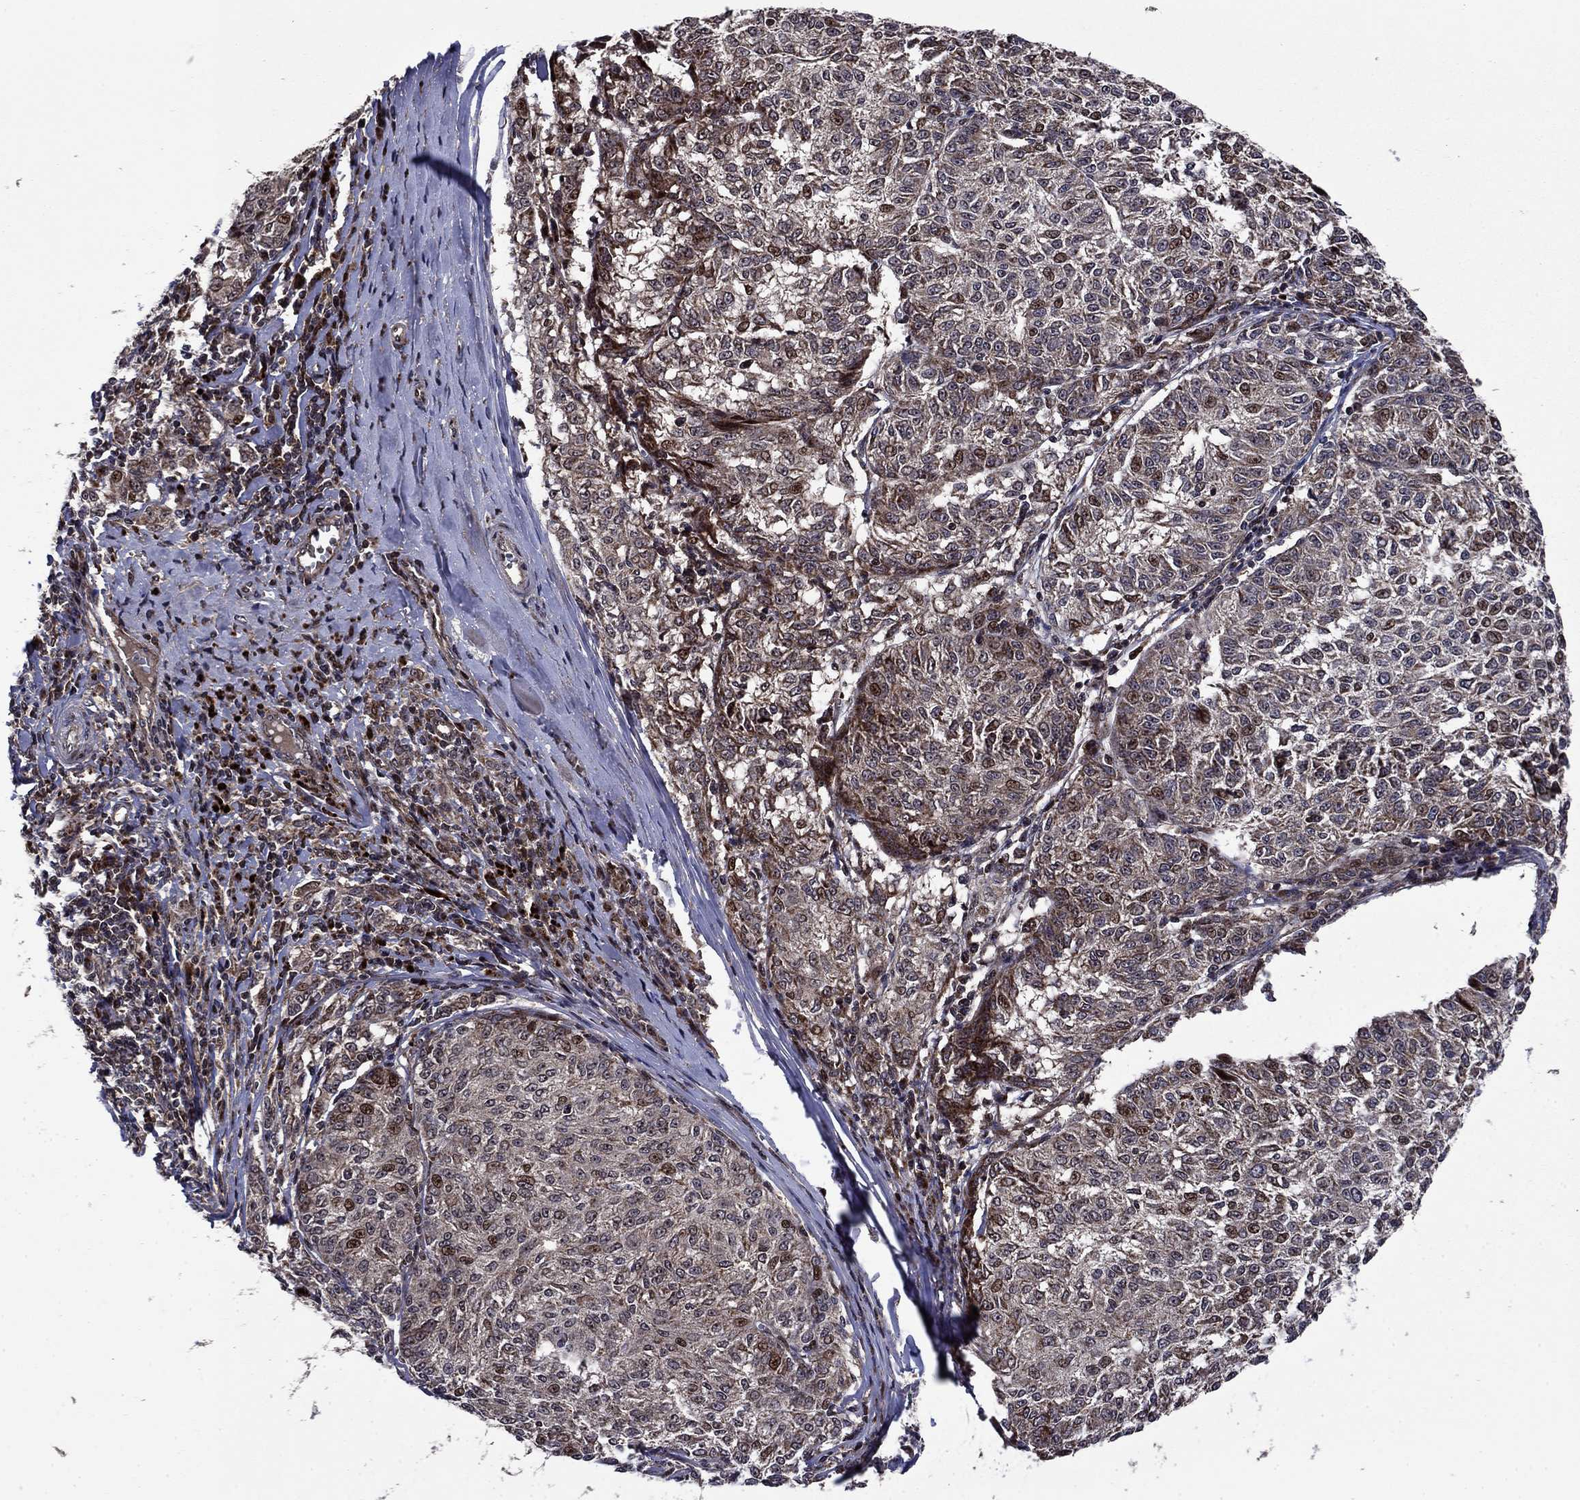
{"staining": {"intensity": "moderate", "quantity": "<25%", "location": "cytoplasmic/membranous,nuclear"}, "tissue": "melanoma", "cell_type": "Tumor cells", "image_type": "cancer", "snomed": [{"axis": "morphology", "description": "Malignant melanoma, NOS"}, {"axis": "topography", "description": "Skin"}], "caption": "Human melanoma stained with a brown dye displays moderate cytoplasmic/membranous and nuclear positive expression in approximately <25% of tumor cells.", "gene": "AGTPBP1", "patient": {"sex": "female", "age": 72}}